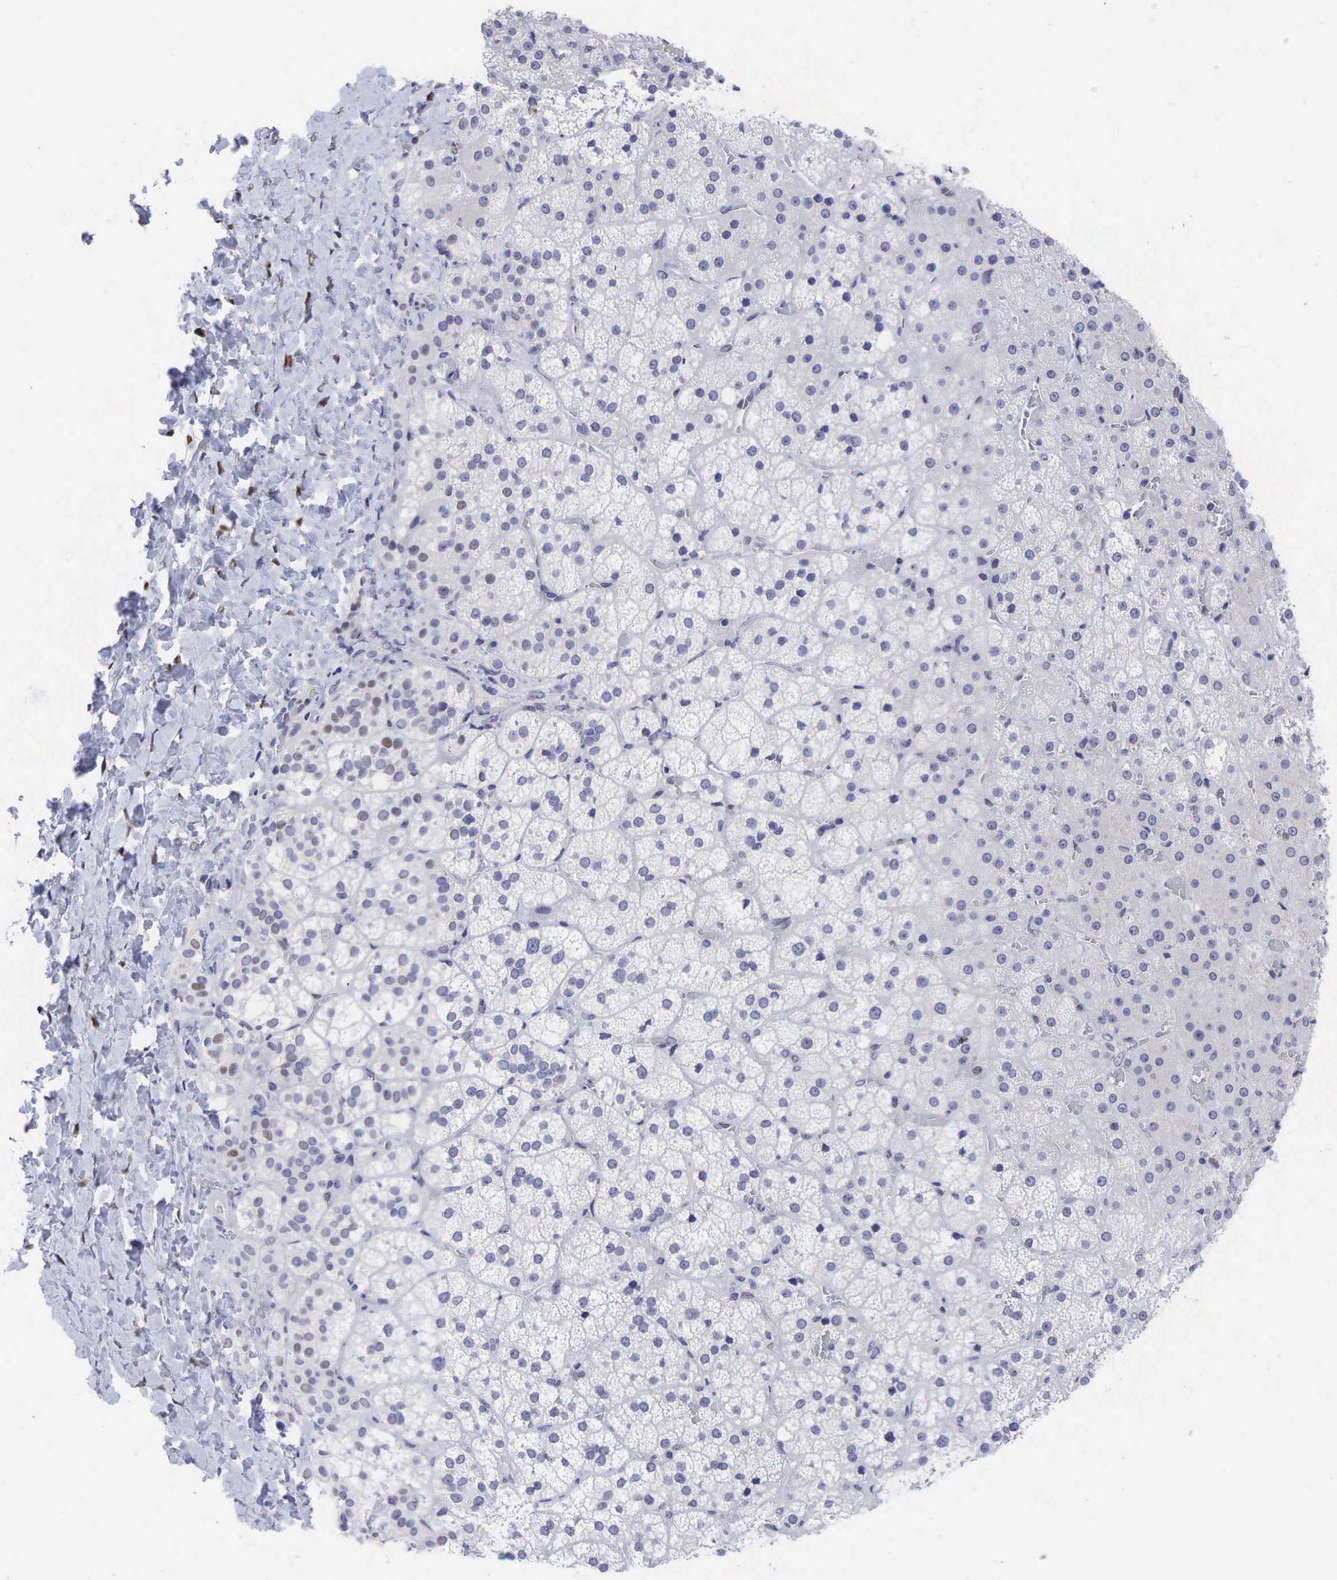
{"staining": {"intensity": "weak", "quantity": "<25%", "location": "nuclear"}, "tissue": "adrenal gland", "cell_type": "Glandular cells", "image_type": "normal", "snomed": [{"axis": "morphology", "description": "Normal tissue, NOS"}, {"axis": "topography", "description": "Adrenal gland"}], "caption": "Adrenal gland stained for a protein using IHC displays no staining glandular cells.", "gene": "AR", "patient": {"sex": "male", "age": 53}}